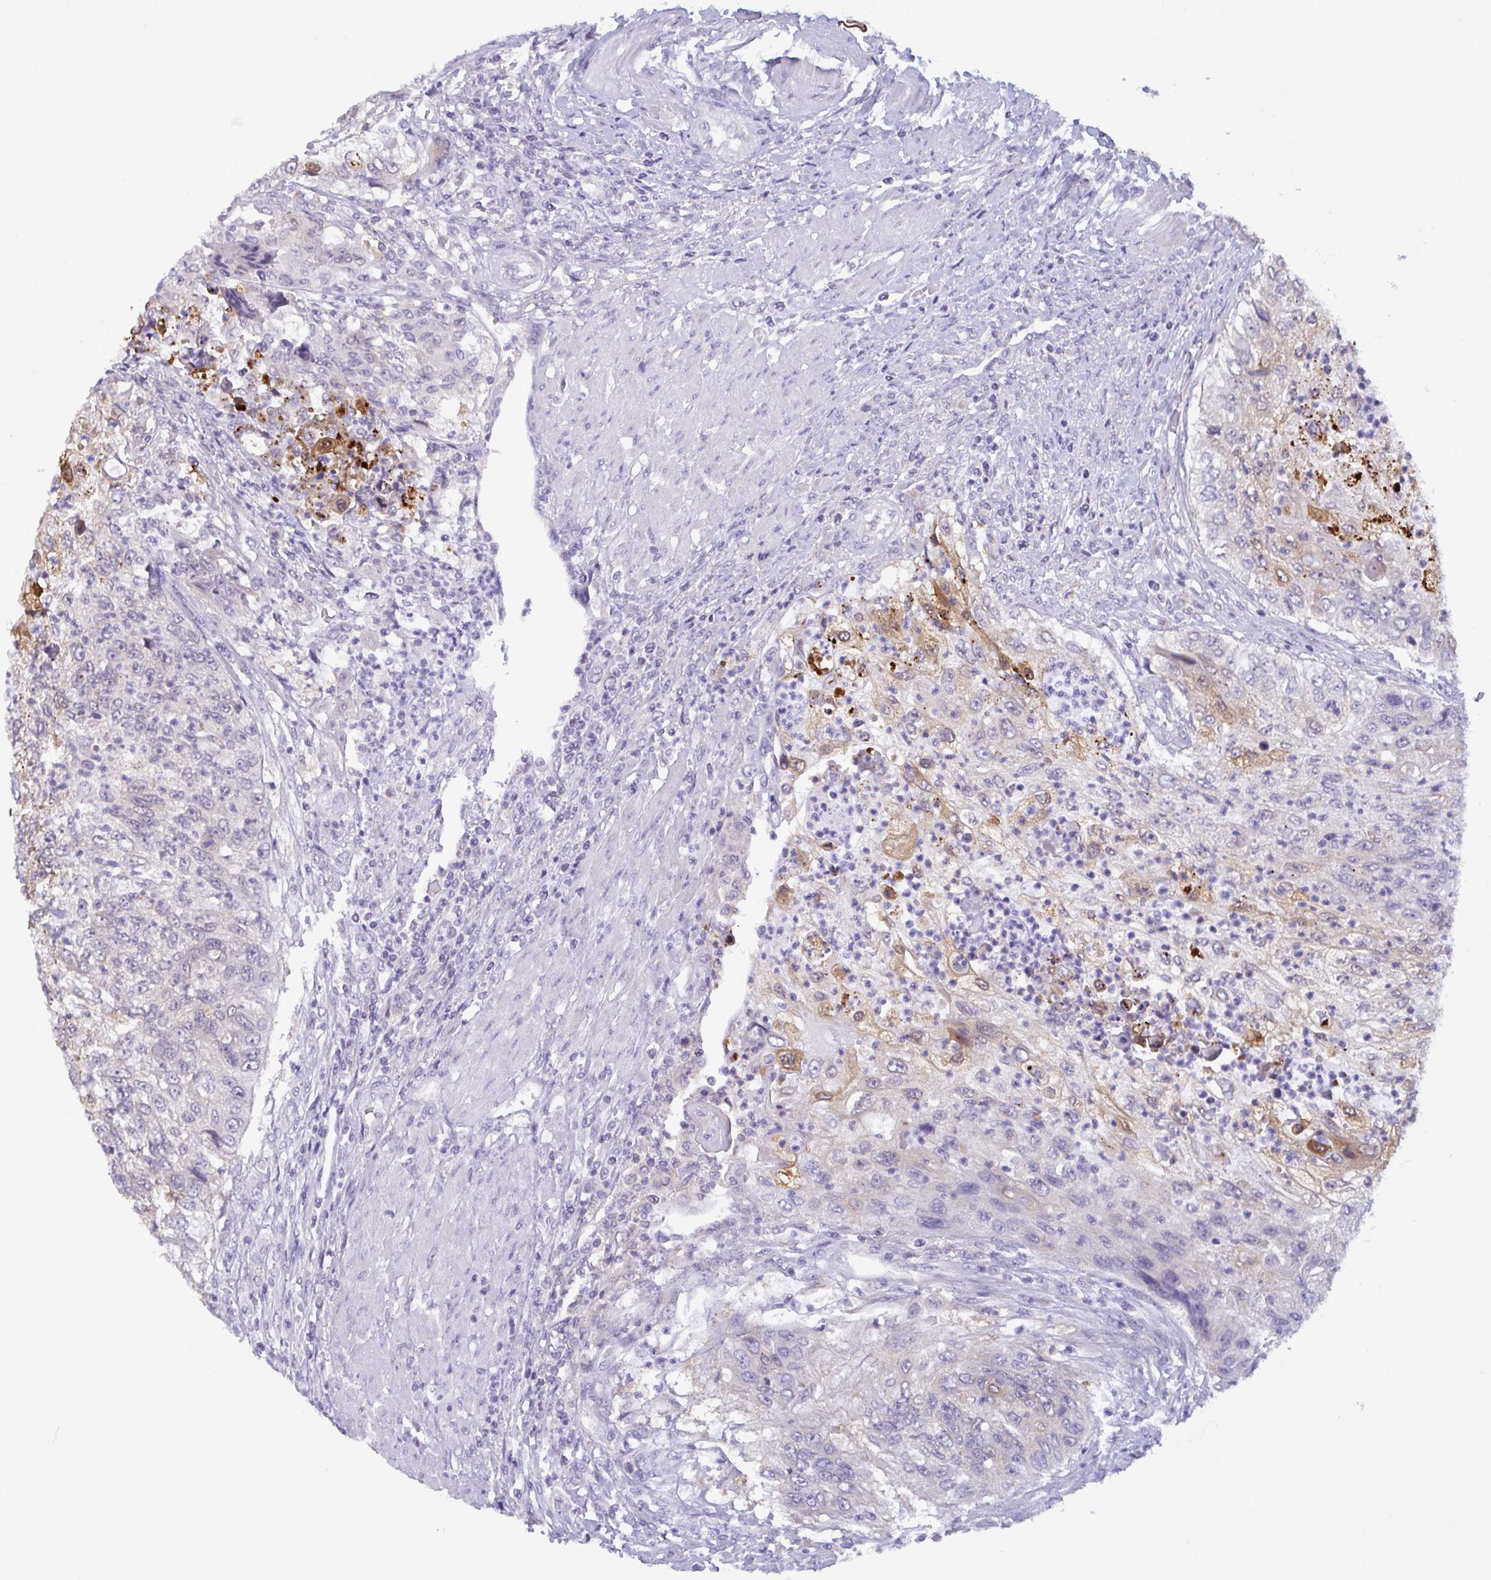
{"staining": {"intensity": "moderate", "quantity": "<25%", "location": "cytoplasmic/membranous"}, "tissue": "urothelial cancer", "cell_type": "Tumor cells", "image_type": "cancer", "snomed": [{"axis": "morphology", "description": "Urothelial carcinoma, High grade"}, {"axis": "topography", "description": "Urinary bladder"}], "caption": "Urothelial carcinoma (high-grade) stained with IHC demonstrates moderate cytoplasmic/membranous staining in about <25% of tumor cells.", "gene": "SERPINB13", "patient": {"sex": "female", "age": 60}}